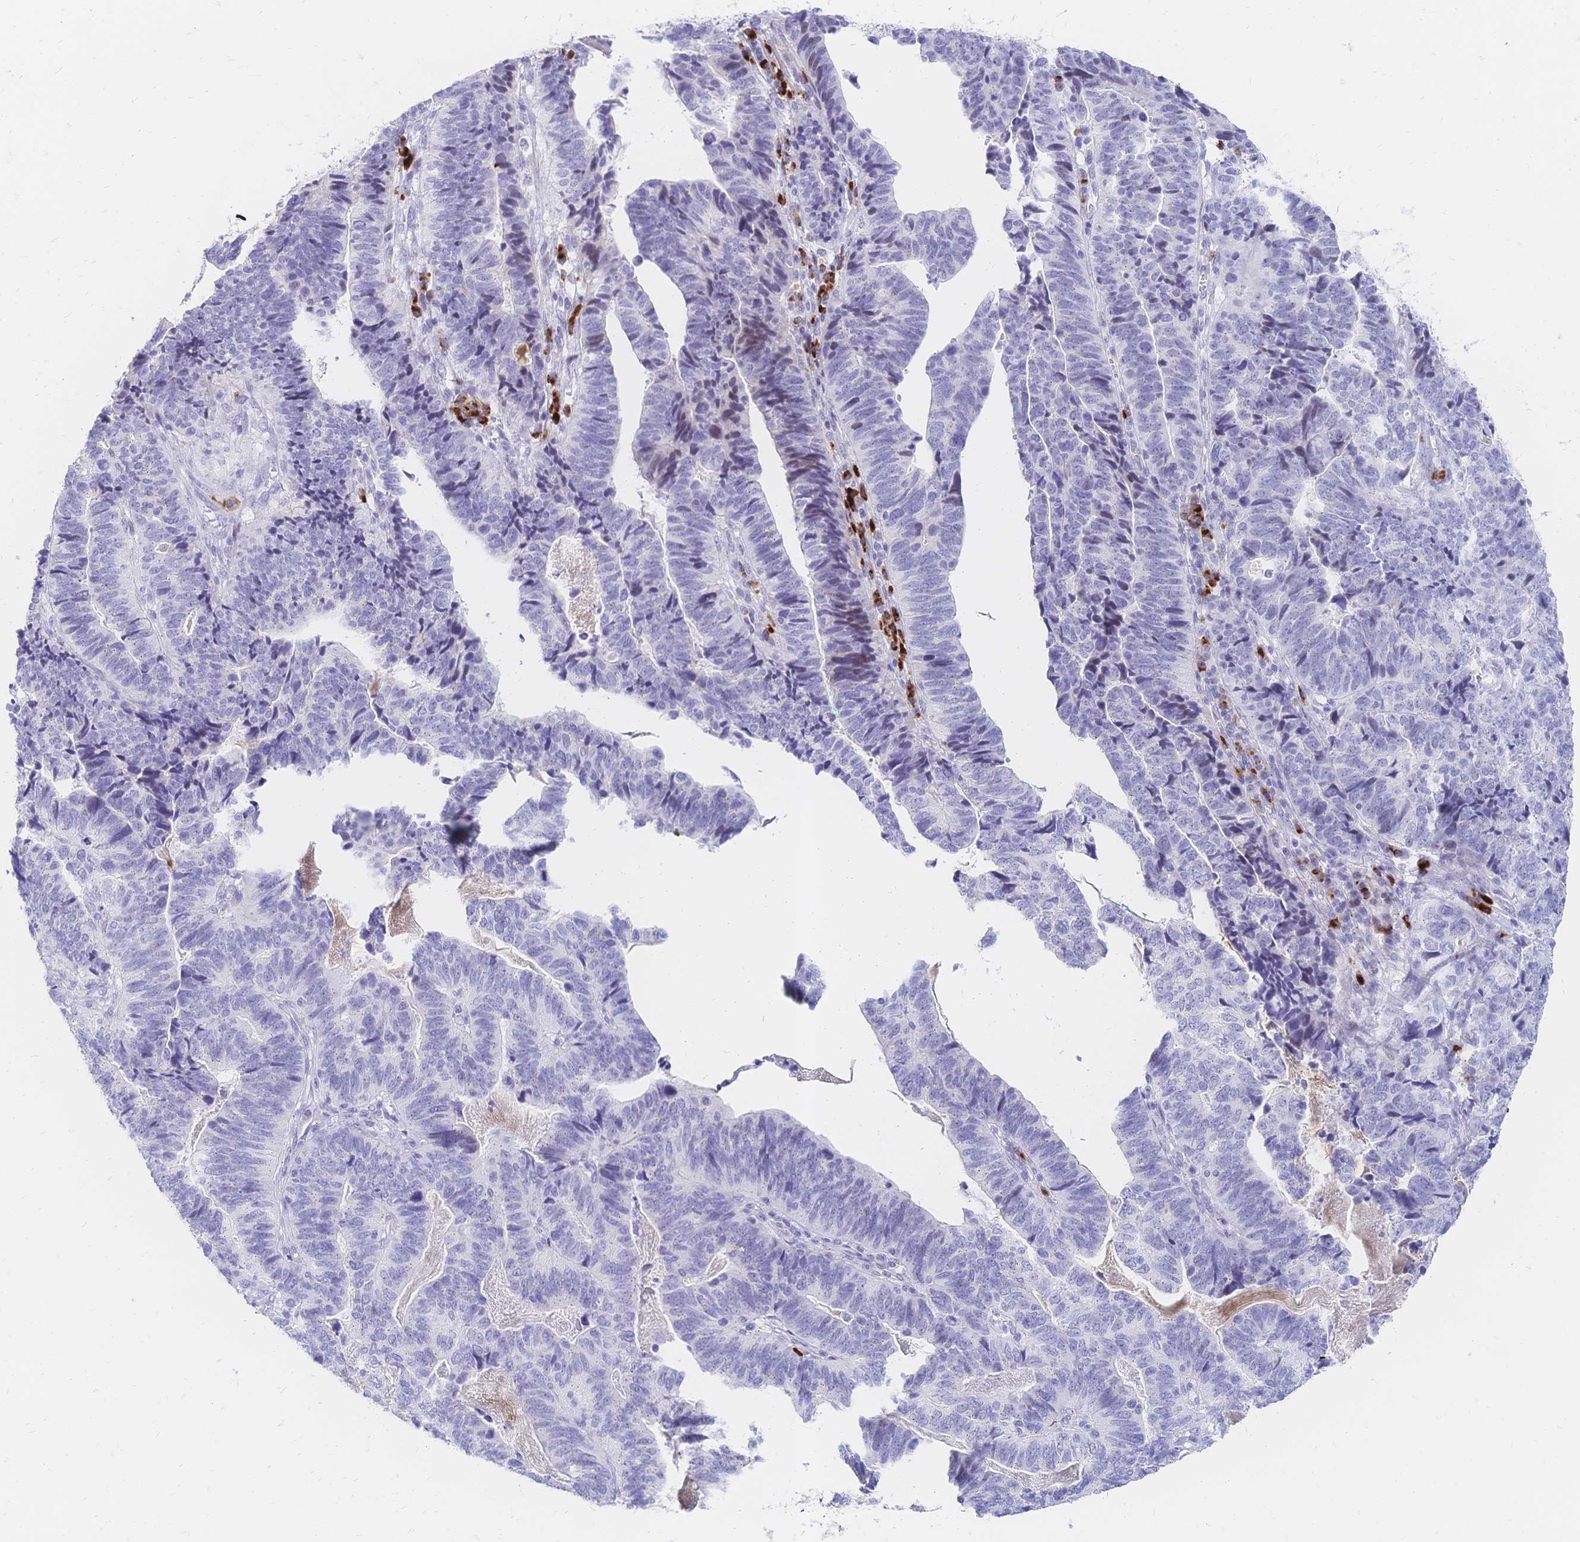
{"staining": {"intensity": "negative", "quantity": "none", "location": "none"}, "tissue": "stomach cancer", "cell_type": "Tumor cells", "image_type": "cancer", "snomed": [{"axis": "morphology", "description": "Adenocarcinoma, NOS"}, {"axis": "topography", "description": "Stomach, upper"}], "caption": "The histopathology image displays no significant staining in tumor cells of stomach cancer.", "gene": "PSORS1C2", "patient": {"sex": "female", "age": 67}}